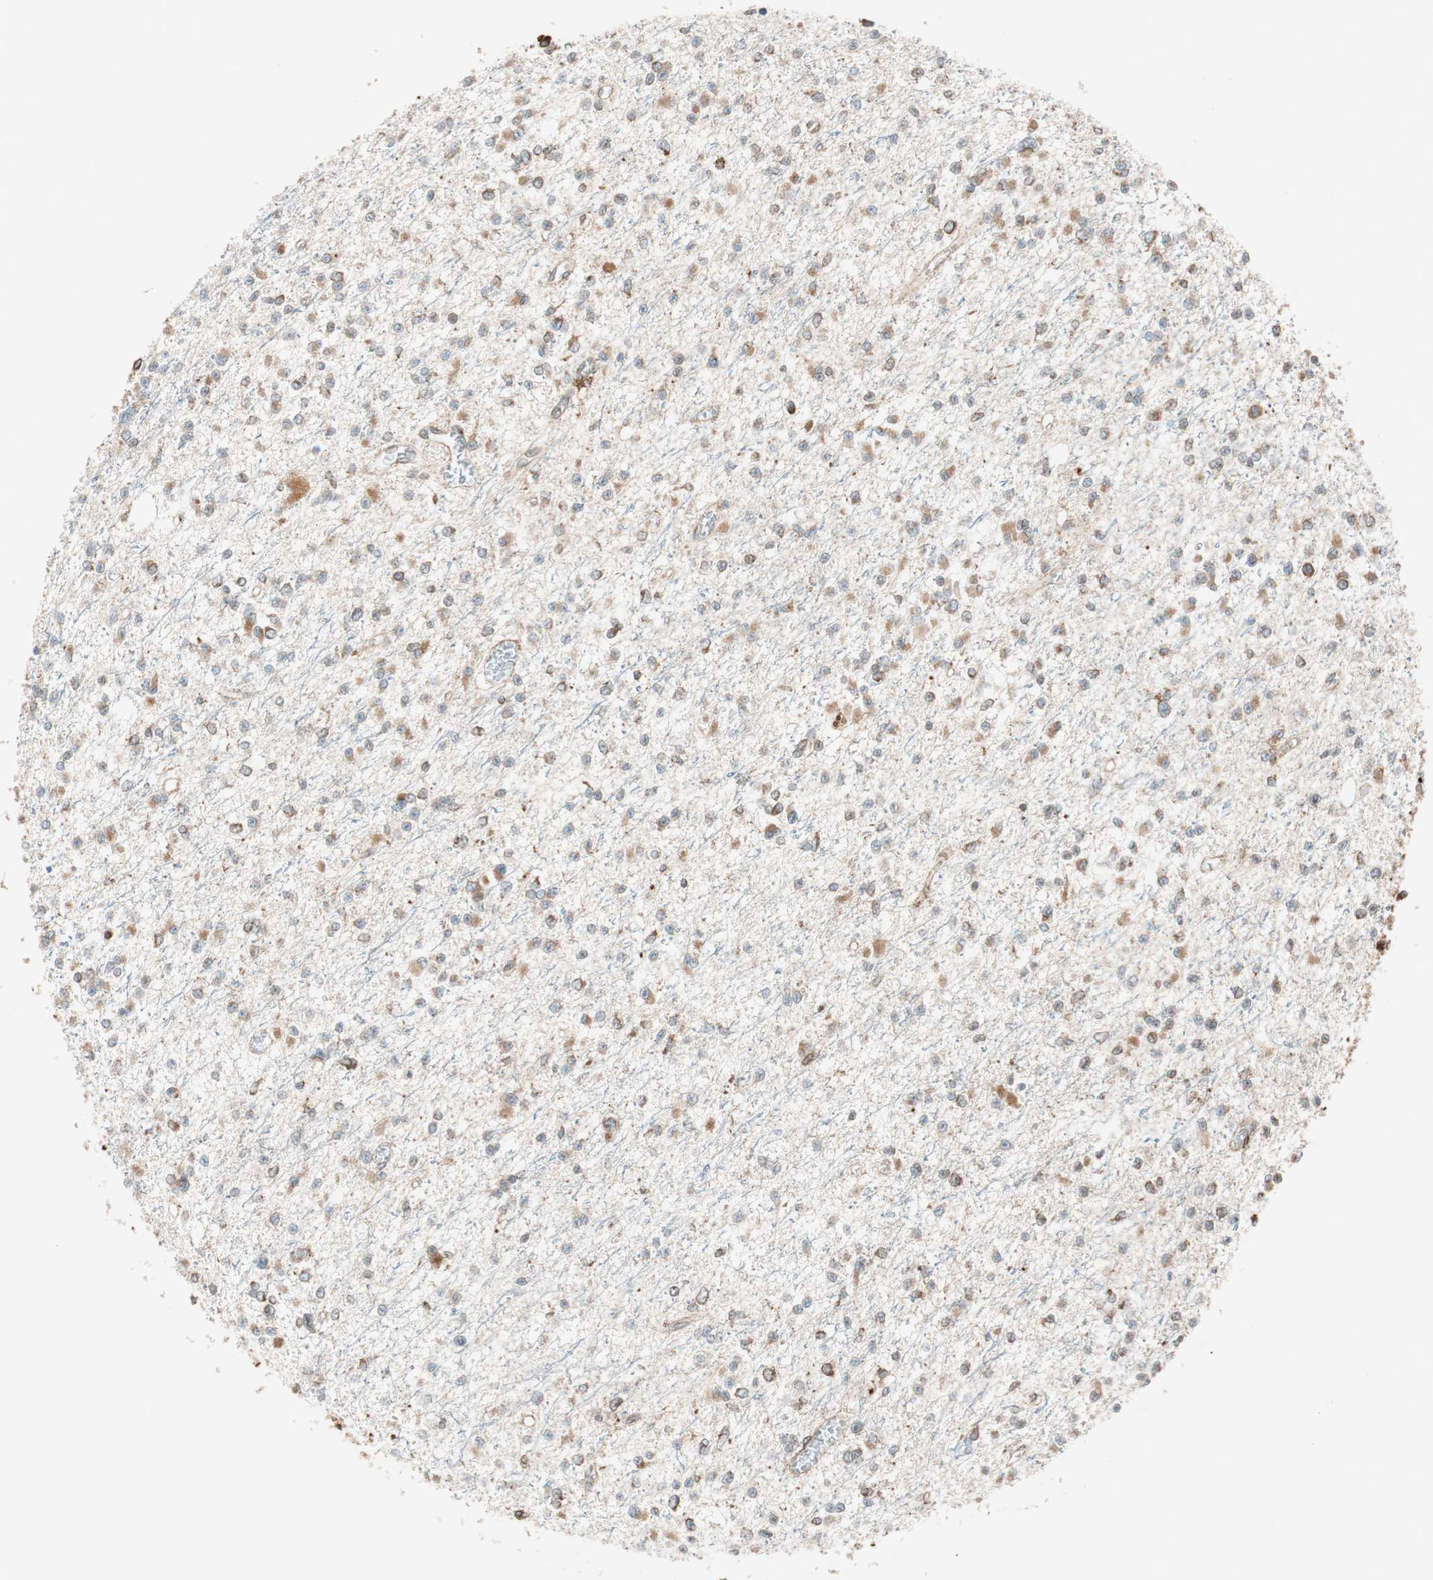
{"staining": {"intensity": "moderate", "quantity": "25%-75%", "location": "cytoplasmic/membranous"}, "tissue": "glioma", "cell_type": "Tumor cells", "image_type": "cancer", "snomed": [{"axis": "morphology", "description": "Glioma, malignant, Low grade"}, {"axis": "topography", "description": "Brain"}], "caption": "Moderate cytoplasmic/membranous protein staining is present in approximately 25%-75% of tumor cells in malignant low-grade glioma.", "gene": "PRKCSH", "patient": {"sex": "female", "age": 22}}